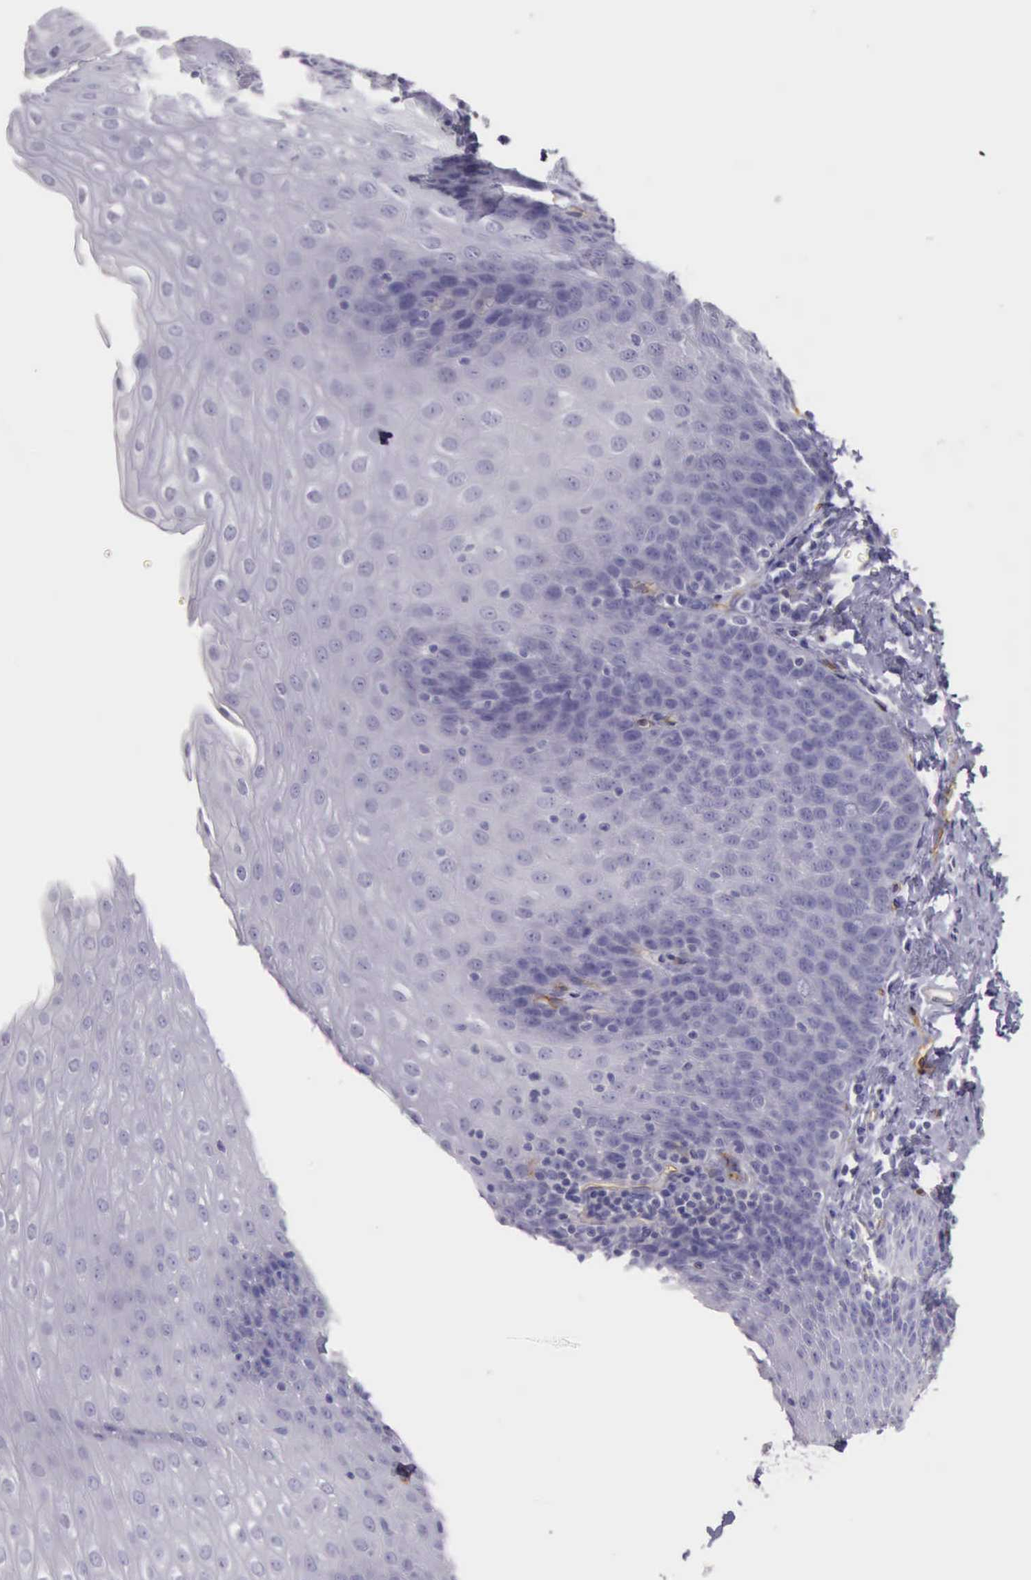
{"staining": {"intensity": "negative", "quantity": "none", "location": "none"}, "tissue": "esophagus", "cell_type": "Squamous epithelial cells", "image_type": "normal", "snomed": [{"axis": "morphology", "description": "Normal tissue, NOS"}, {"axis": "topography", "description": "Esophagus"}], "caption": "A micrograph of esophagus stained for a protein demonstrates no brown staining in squamous epithelial cells.", "gene": "TCEANC", "patient": {"sex": "female", "age": 61}}